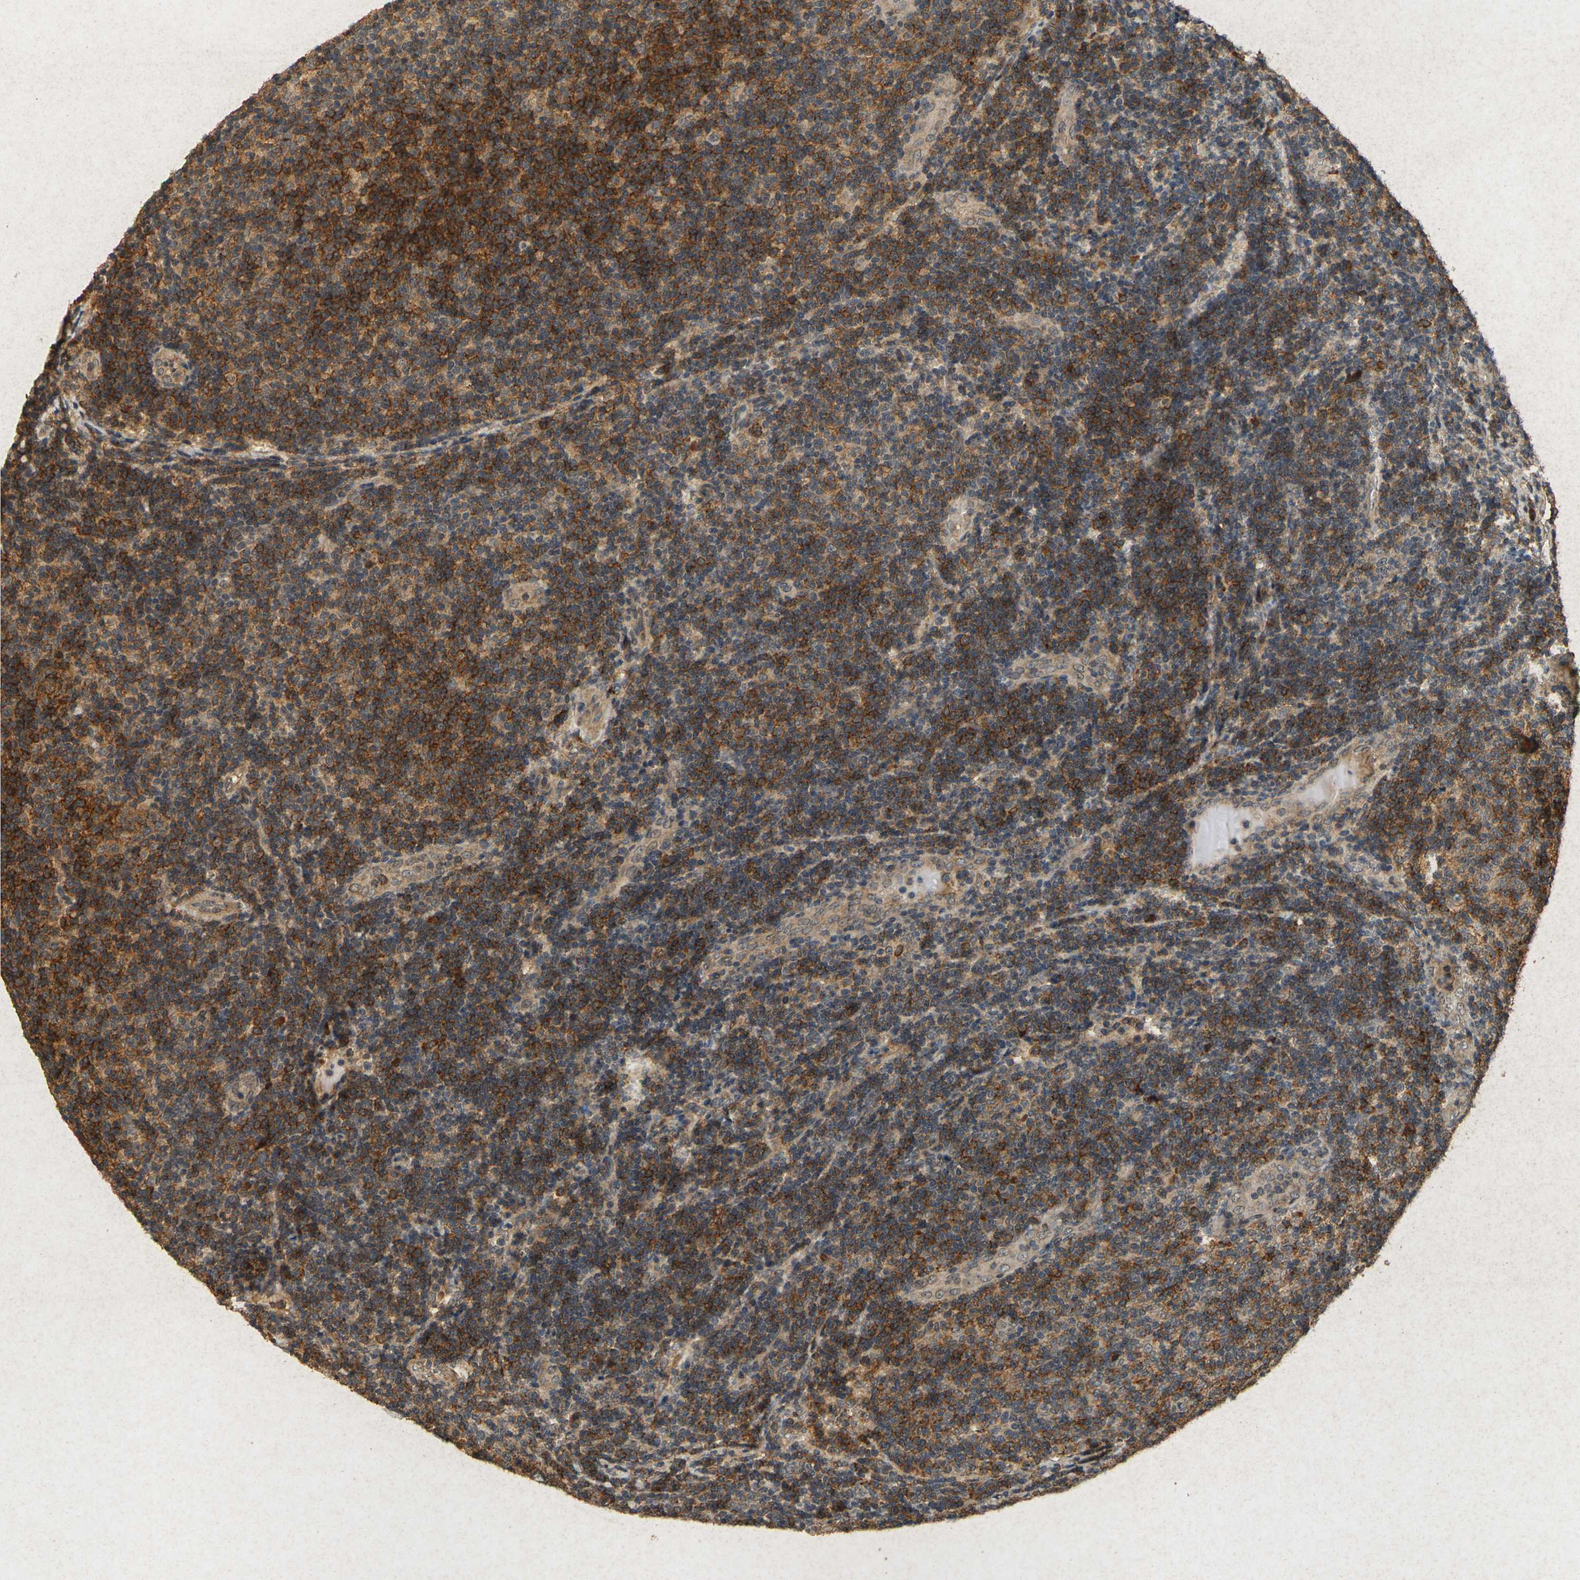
{"staining": {"intensity": "strong", "quantity": ">75%", "location": "cytoplasmic/membranous"}, "tissue": "lymphoma", "cell_type": "Tumor cells", "image_type": "cancer", "snomed": [{"axis": "morphology", "description": "Malignant lymphoma, non-Hodgkin's type, Low grade"}, {"axis": "topography", "description": "Lymph node"}], "caption": "Strong cytoplasmic/membranous expression is identified in approximately >75% of tumor cells in lymphoma. The staining is performed using DAB (3,3'-diaminobenzidine) brown chromogen to label protein expression. The nuclei are counter-stained blue using hematoxylin.", "gene": "ERN1", "patient": {"sex": "male", "age": 83}}